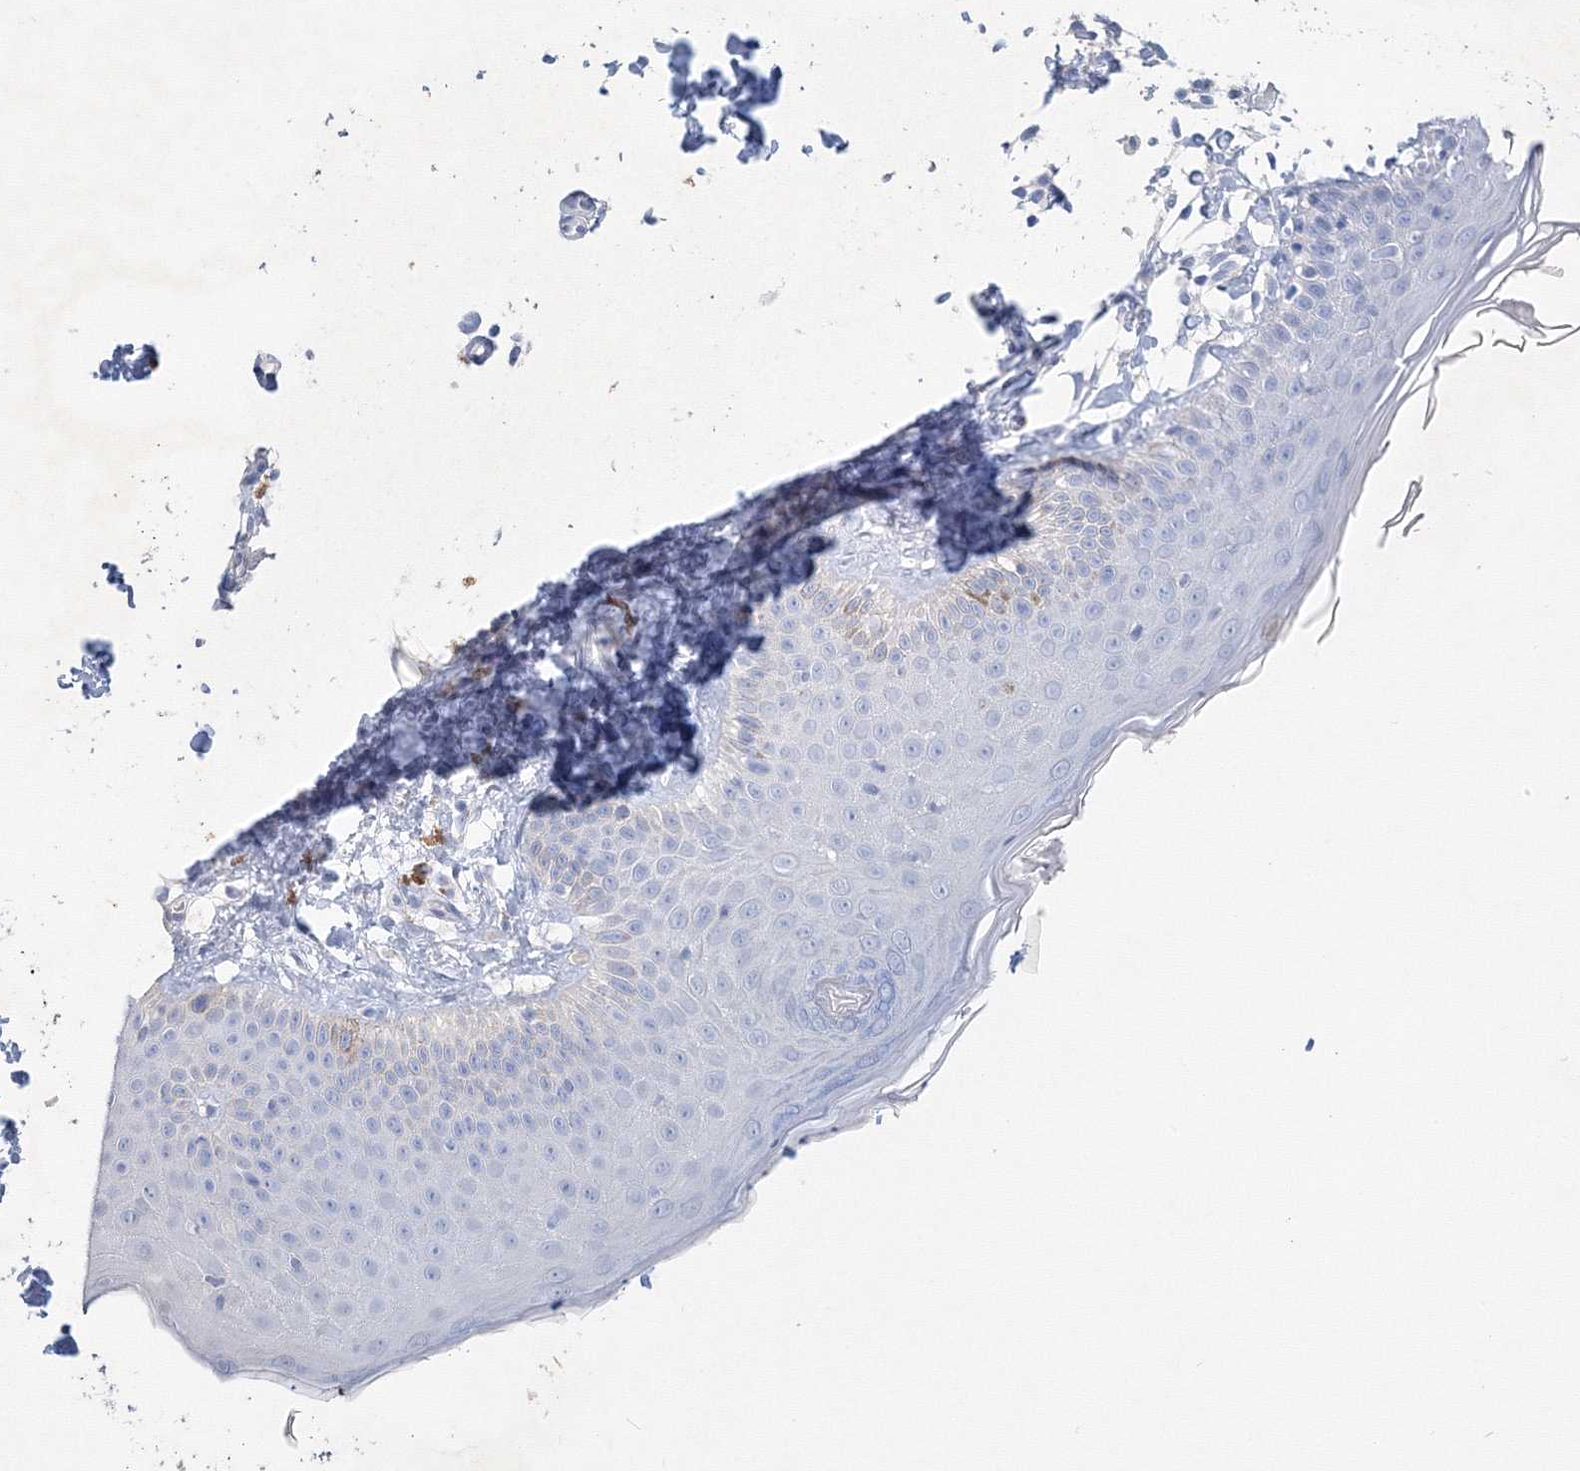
{"staining": {"intensity": "negative", "quantity": "none", "location": "none"}, "tissue": "skin", "cell_type": "Fibroblasts", "image_type": "normal", "snomed": [{"axis": "morphology", "description": "Normal tissue, NOS"}, {"axis": "topography", "description": "Skin"}], "caption": "Fibroblasts show no significant protein expression in benign skin. Nuclei are stained in blue.", "gene": "OSBPL6", "patient": {"sex": "male", "age": 52}}